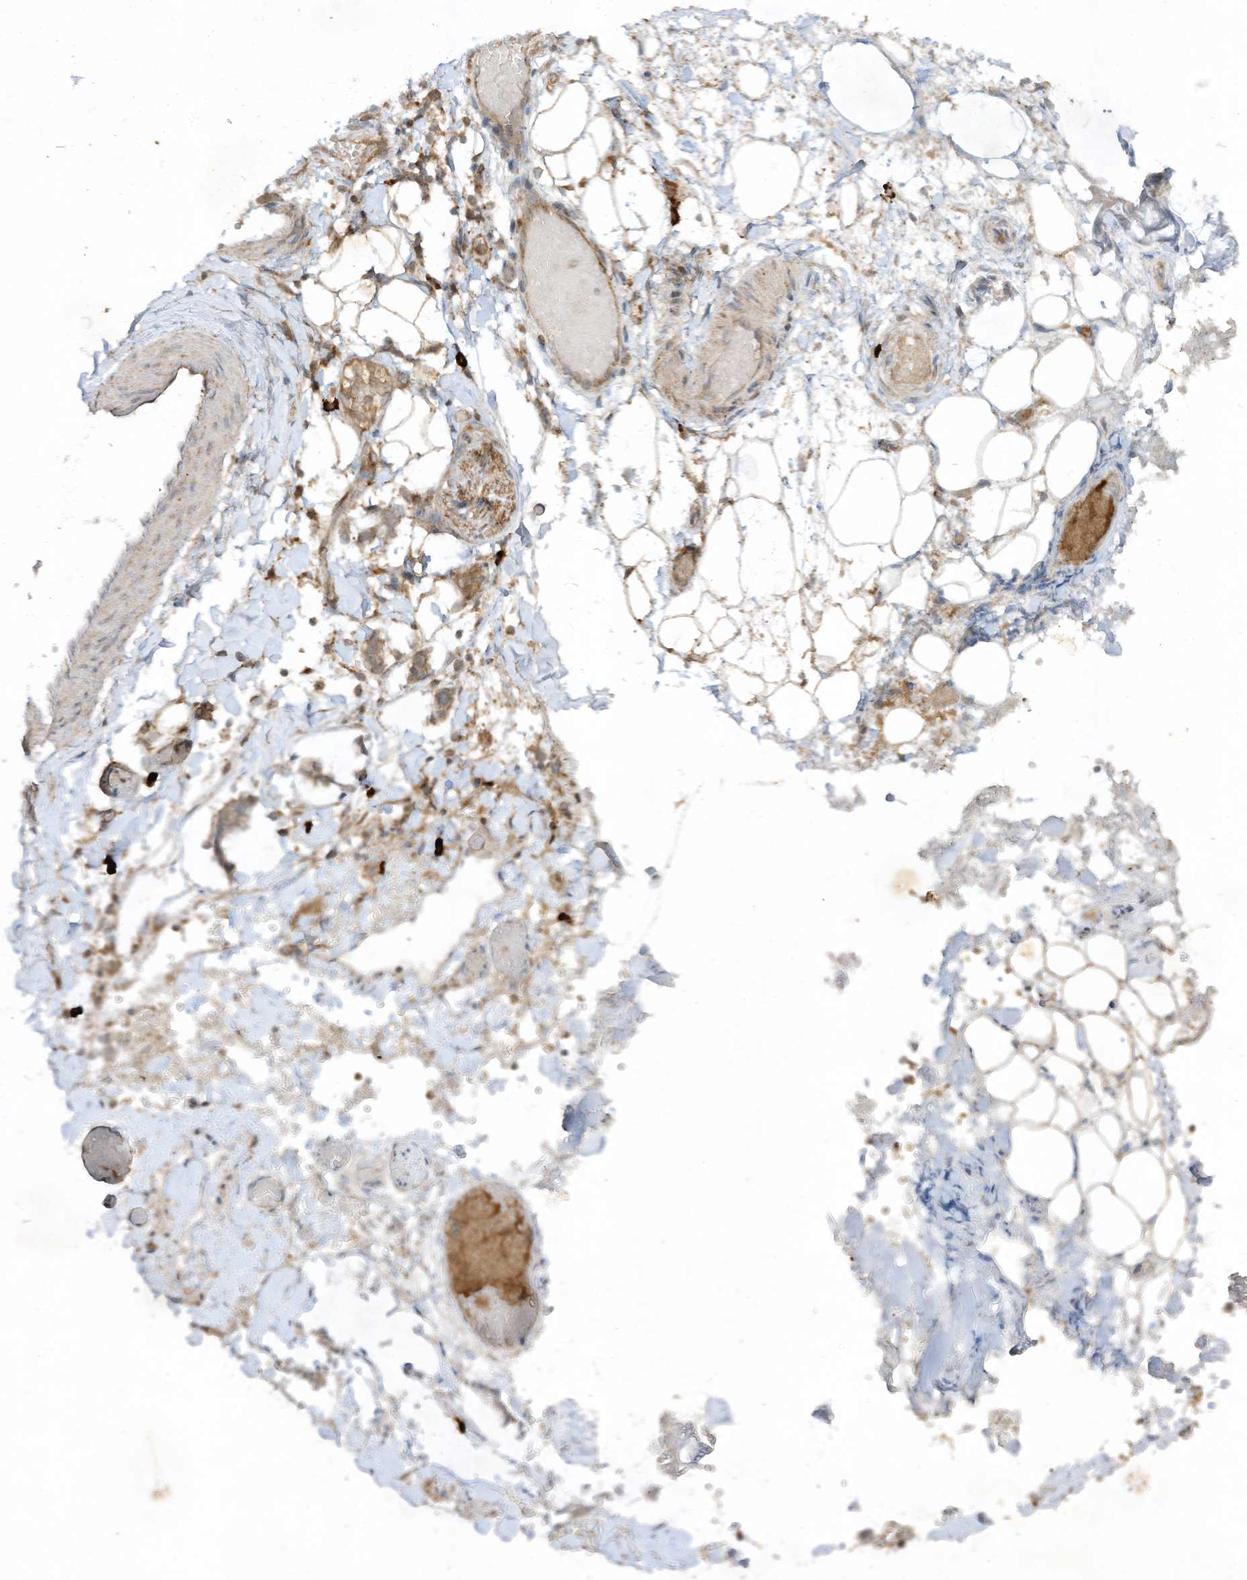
{"staining": {"intensity": "negative", "quantity": "none", "location": "none"}, "tissue": "adipose tissue", "cell_type": "Adipocytes", "image_type": "normal", "snomed": [{"axis": "morphology", "description": "Normal tissue, NOS"}, {"axis": "morphology", "description": "Adenocarcinoma, NOS"}, {"axis": "topography", "description": "Smooth muscle"}, {"axis": "topography", "description": "Colon"}], "caption": "This image is of benign adipose tissue stained with immunohistochemistry (IHC) to label a protein in brown with the nuclei are counter-stained blue. There is no positivity in adipocytes. (DAB (3,3'-diaminobenzidine) immunohistochemistry visualized using brightfield microscopy, high magnification).", "gene": "LDAH", "patient": {"sex": "male", "age": 14}}